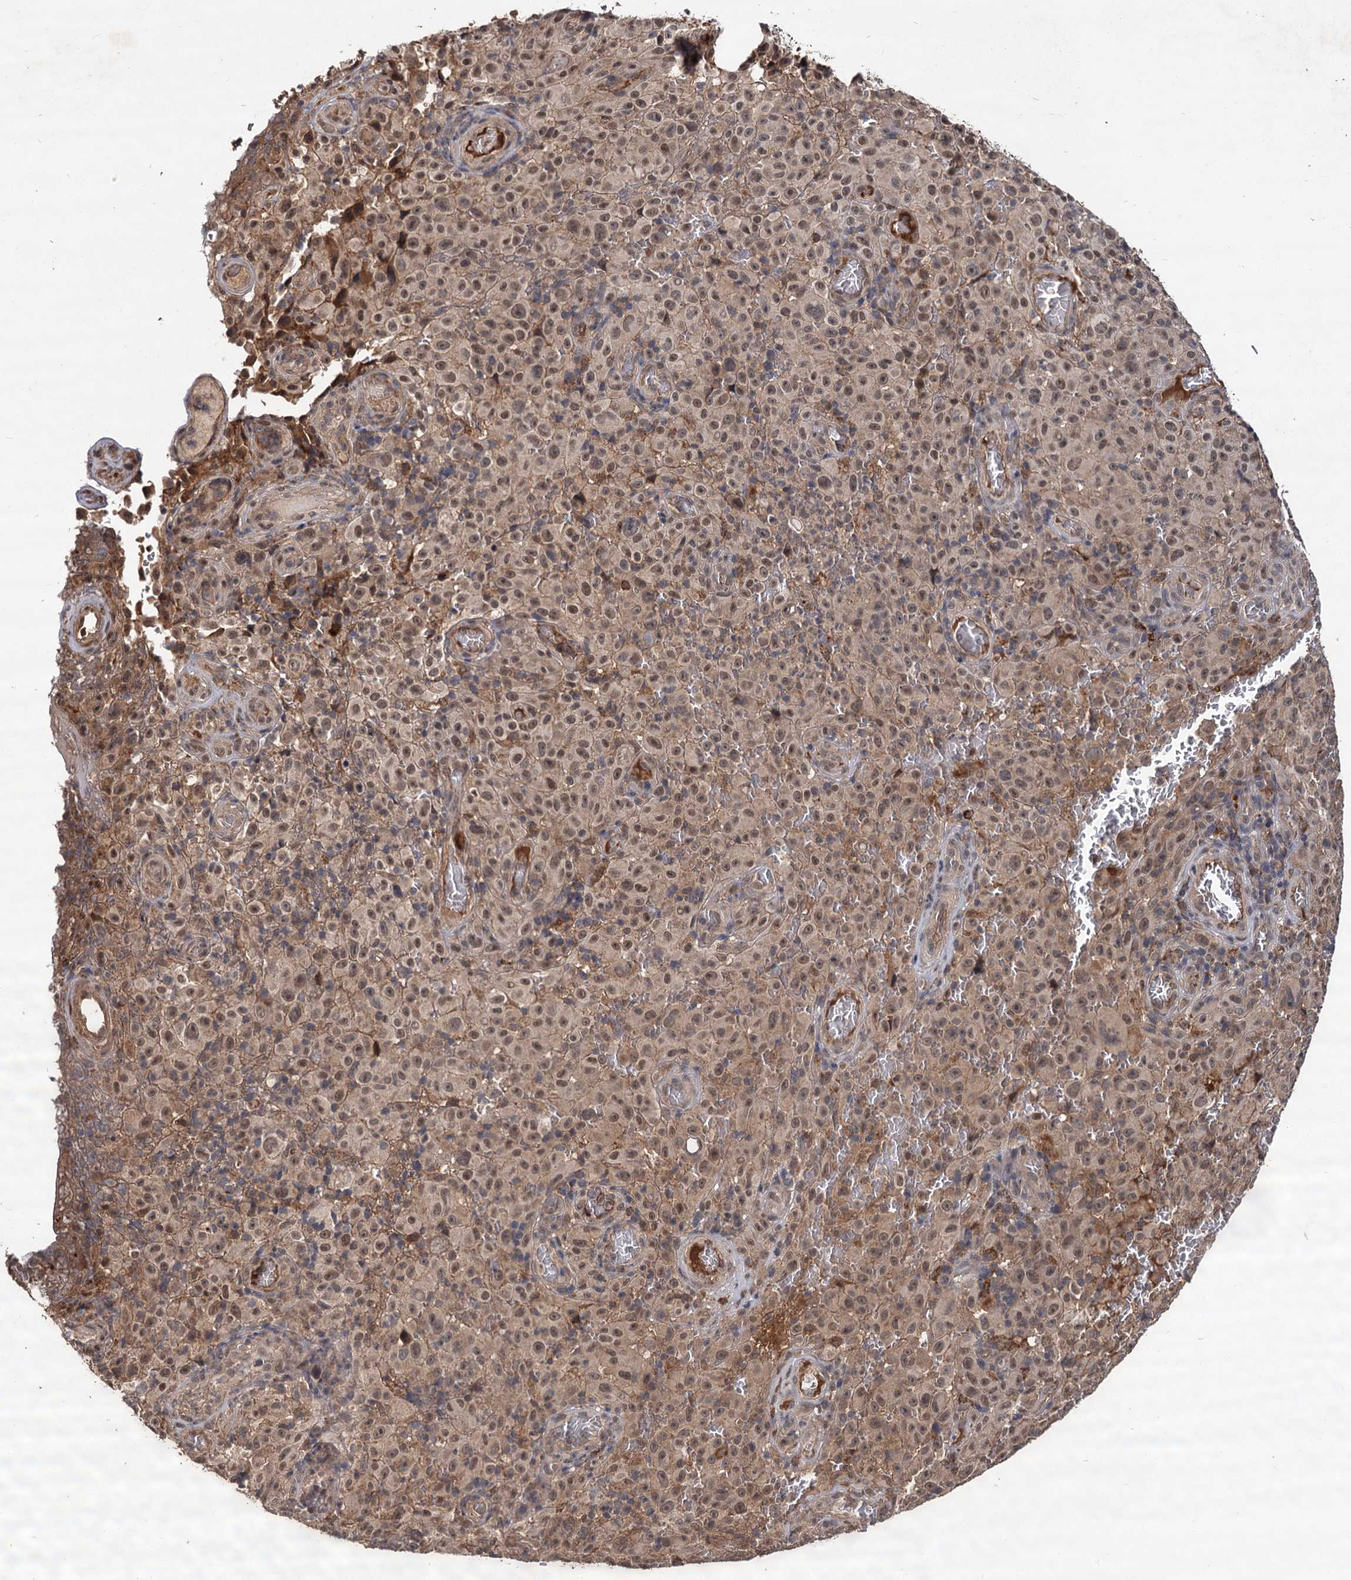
{"staining": {"intensity": "weak", "quantity": "25%-75%", "location": "cytoplasmic/membranous,nuclear"}, "tissue": "melanoma", "cell_type": "Tumor cells", "image_type": "cancer", "snomed": [{"axis": "morphology", "description": "Malignant melanoma, NOS"}, {"axis": "topography", "description": "Skin"}], "caption": "The micrograph exhibits immunohistochemical staining of malignant melanoma. There is weak cytoplasmic/membranous and nuclear expression is present in approximately 25%-75% of tumor cells. (Brightfield microscopy of DAB IHC at high magnification).", "gene": "MBD6", "patient": {"sex": "female", "age": 82}}